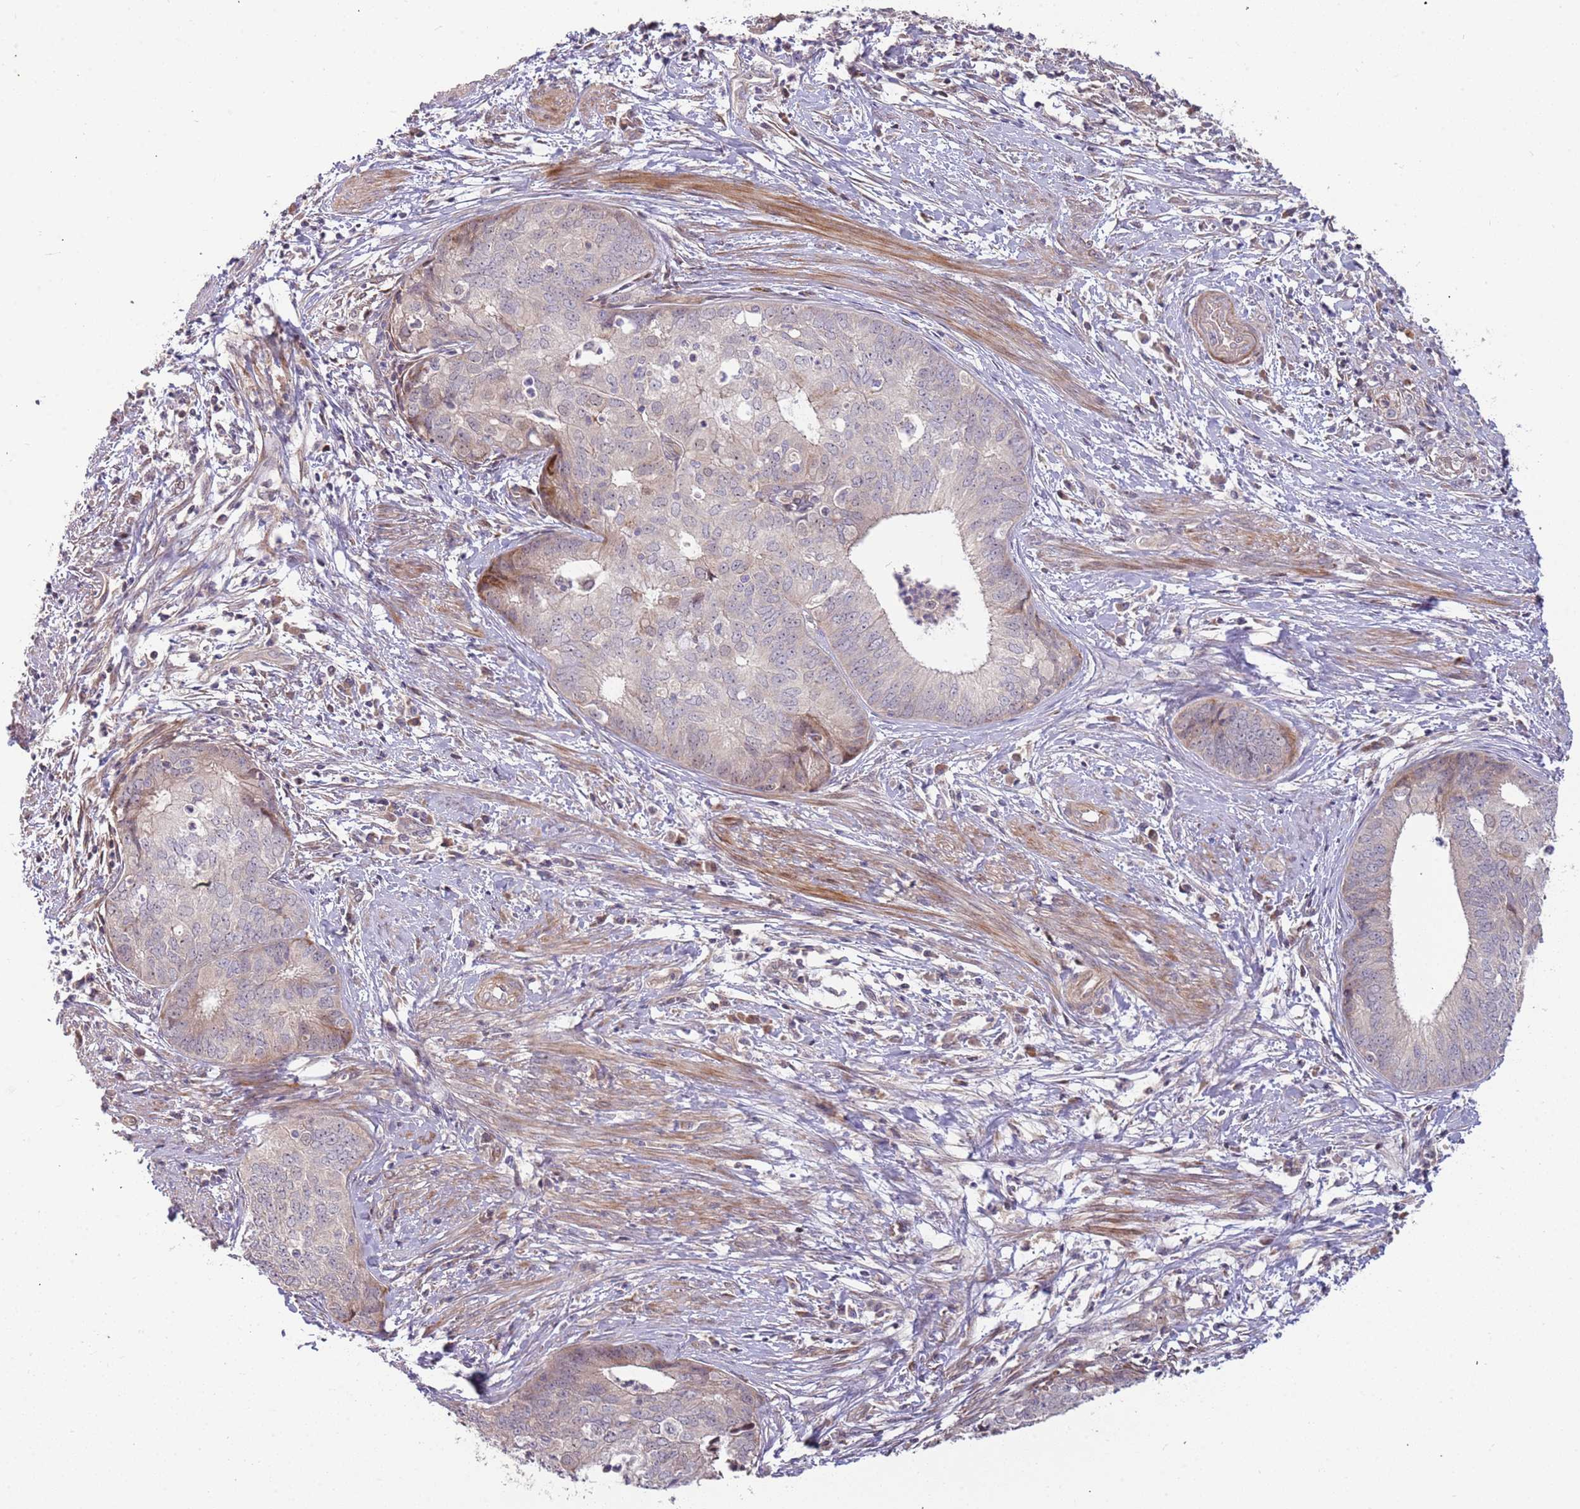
{"staining": {"intensity": "weak", "quantity": "<25%", "location": "cytoplasmic/membranous"}, "tissue": "endometrial cancer", "cell_type": "Tumor cells", "image_type": "cancer", "snomed": [{"axis": "morphology", "description": "Adenocarcinoma, NOS"}, {"axis": "topography", "description": "Endometrium"}], "caption": "Adenocarcinoma (endometrial) was stained to show a protein in brown. There is no significant positivity in tumor cells.", "gene": "TRAPPC6B", "patient": {"sex": "female", "age": 68}}